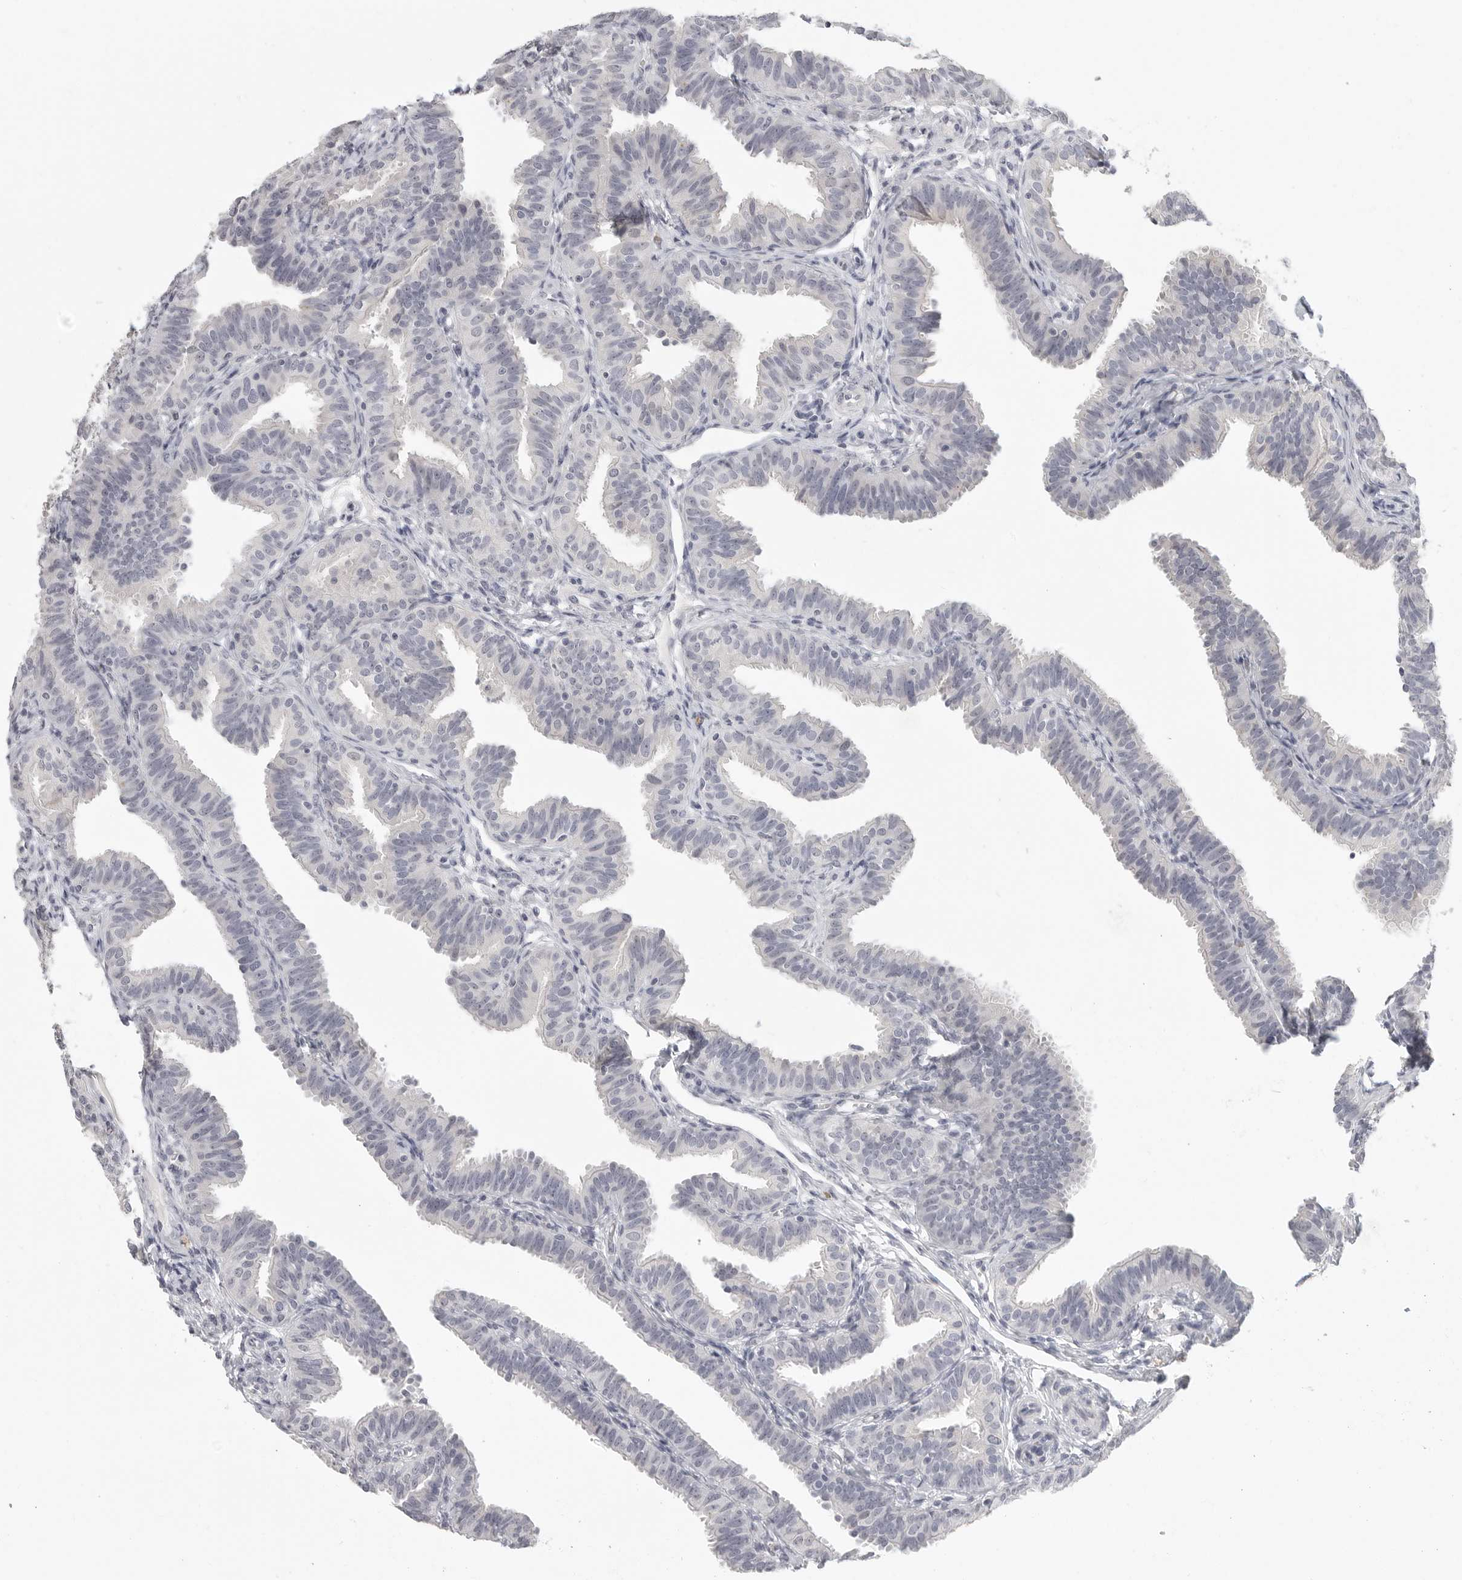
{"staining": {"intensity": "negative", "quantity": "none", "location": "none"}, "tissue": "fallopian tube", "cell_type": "Glandular cells", "image_type": "normal", "snomed": [{"axis": "morphology", "description": "Normal tissue, NOS"}, {"axis": "topography", "description": "Fallopian tube"}], "caption": "Fallopian tube stained for a protein using immunohistochemistry displays no positivity glandular cells.", "gene": "HMGCS2", "patient": {"sex": "female", "age": 35}}